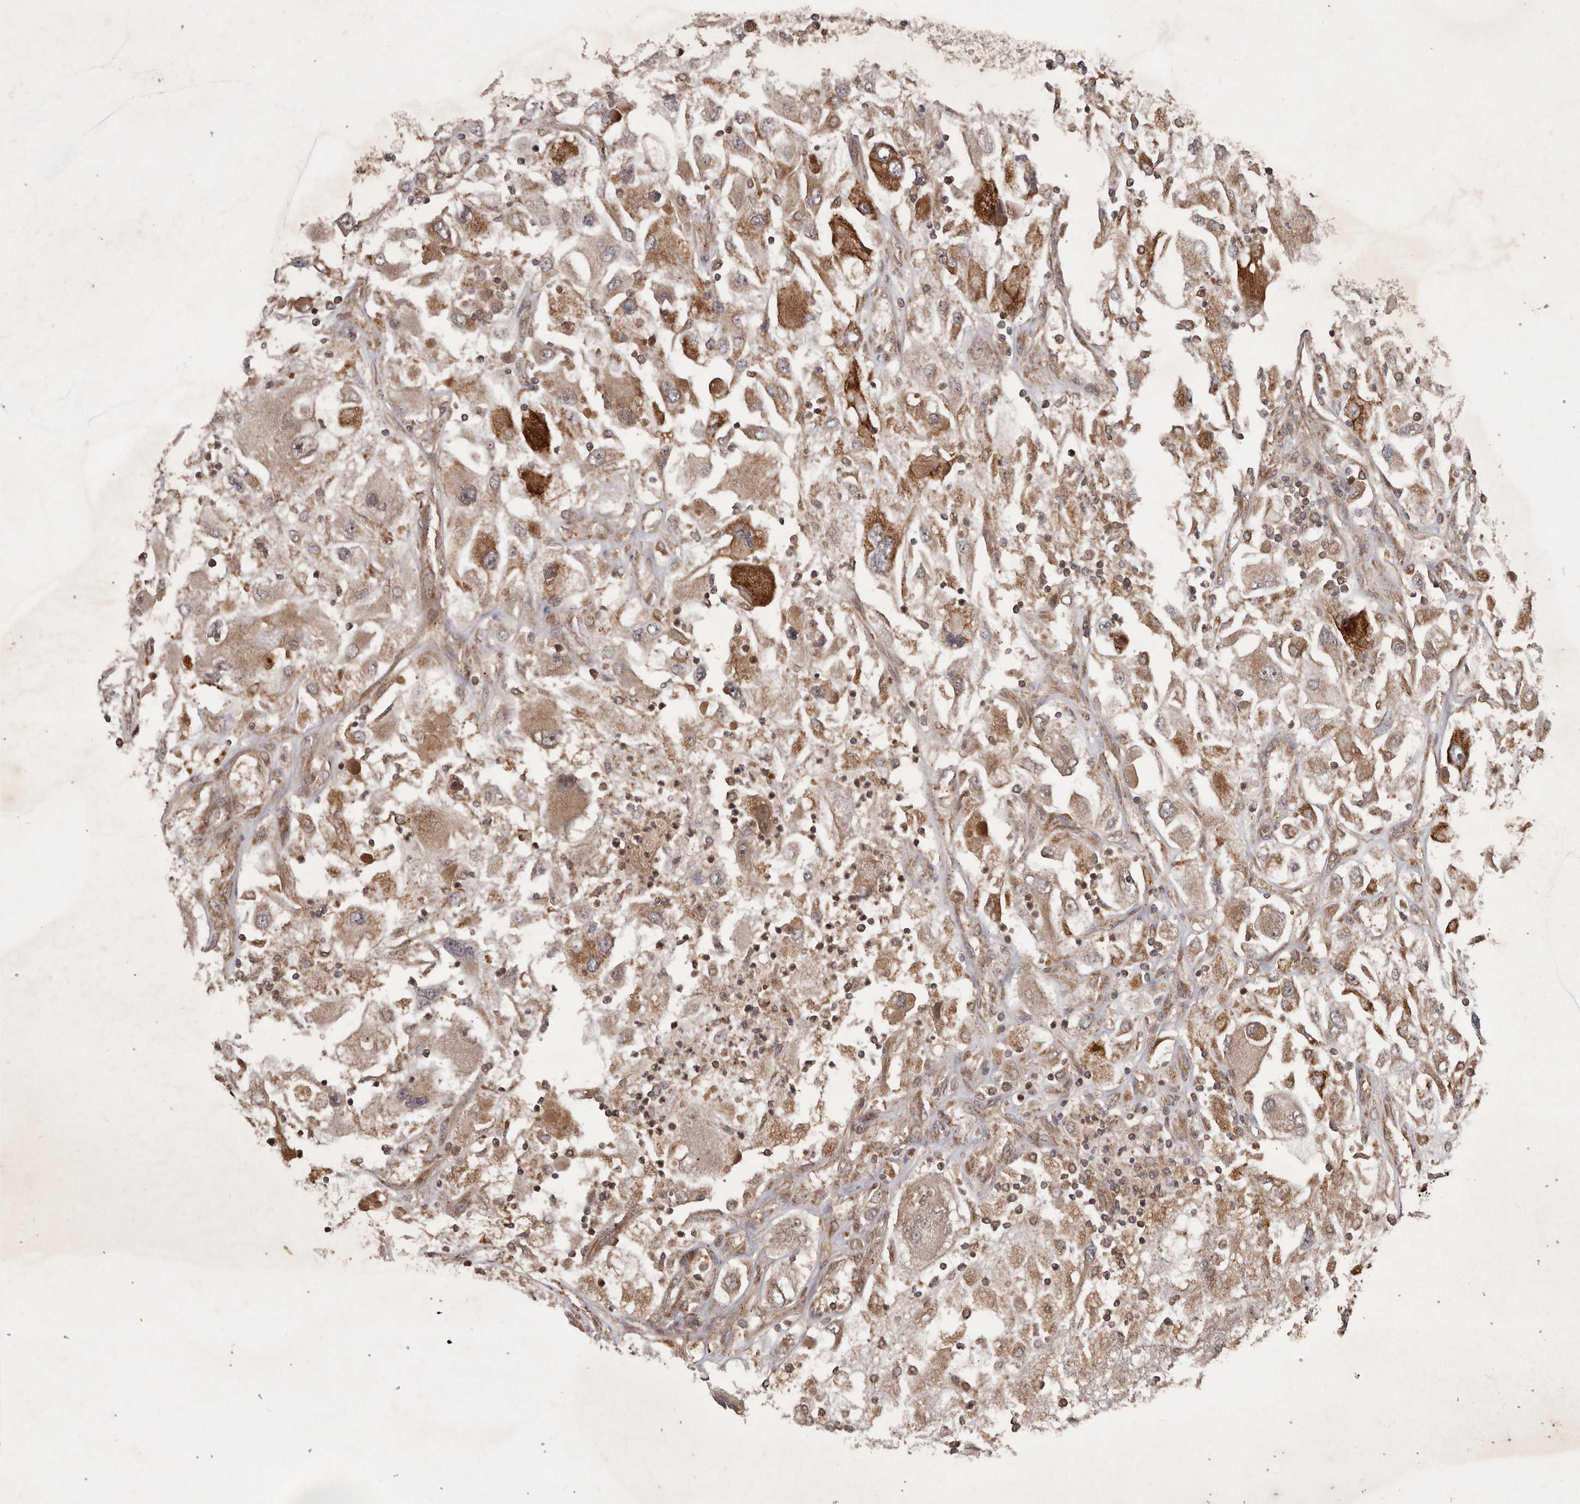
{"staining": {"intensity": "strong", "quantity": "<25%", "location": "cytoplasmic/membranous"}, "tissue": "renal cancer", "cell_type": "Tumor cells", "image_type": "cancer", "snomed": [{"axis": "morphology", "description": "Adenocarcinoma, NOS"}, {"axis": "topography", "description": "Kidney"}], "caption": "Human renal cancer (adenocarcinoma) stained for a protein (brown) reveals strong cytoplasmic/membranous positive positivity in approximately <25% of tumor cells.", "gene": "STK36", "patient": {"sex": "female", "age": 52}}